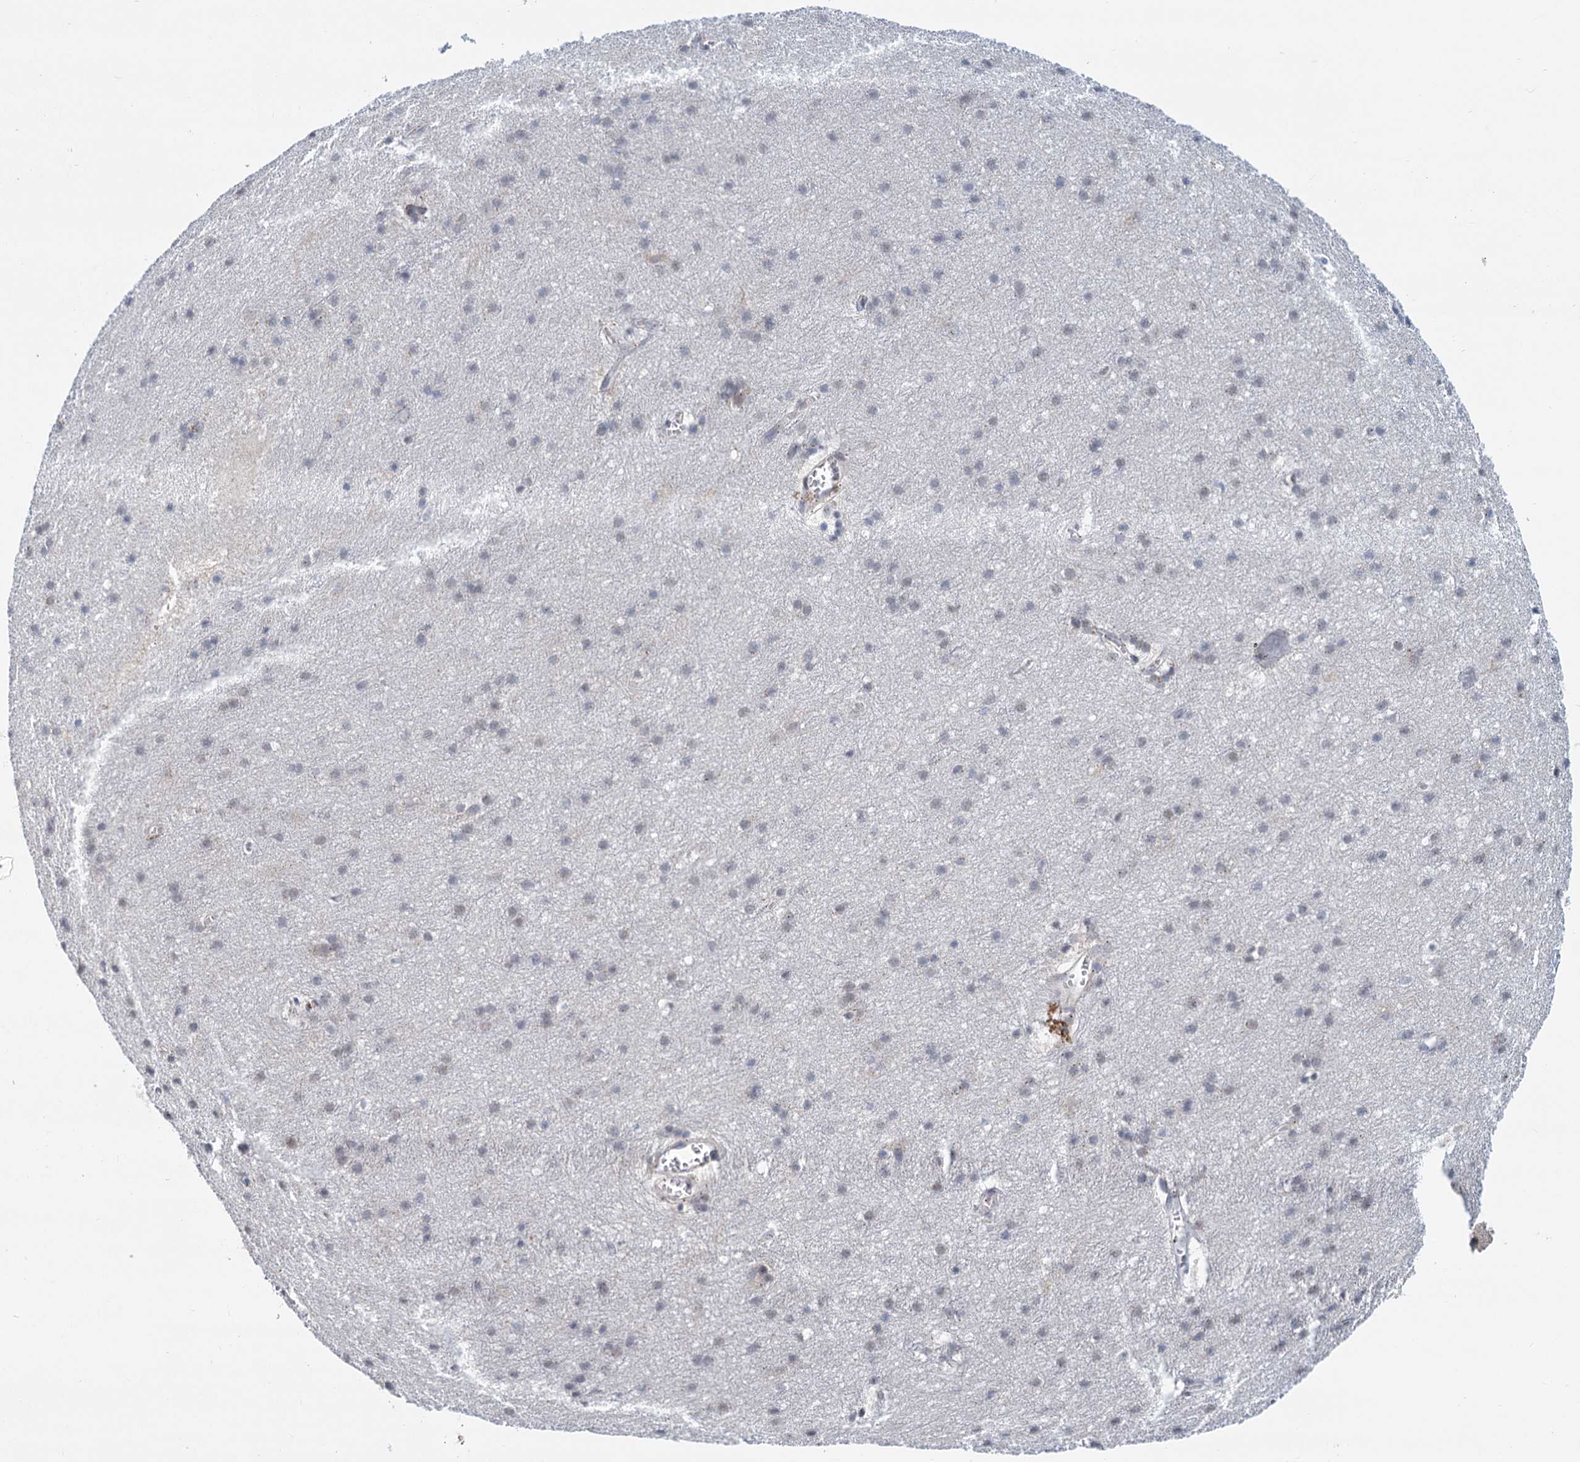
{"staining": {"intensity": "negative", "quantity": "none", "location": "none"}, "tissue": "cerebral cortex", "cell_type": "Endothelial cells", "image_type": "normal", "snomed": [{"axis": "morphology", "description": "Normal tissue, NOS"}, {"axis": "topography", "description": "Cerebral cortex"}], "caption": "IHC photomicrograph of normal cerebral cortex: cerebral cortex stained with DAB (3,3'-diaminobenzidine) demonstrates no significant protein staining in endothelial cells.", "gene": "STAP1", "patient": {"sex": "male", "age": 54}}